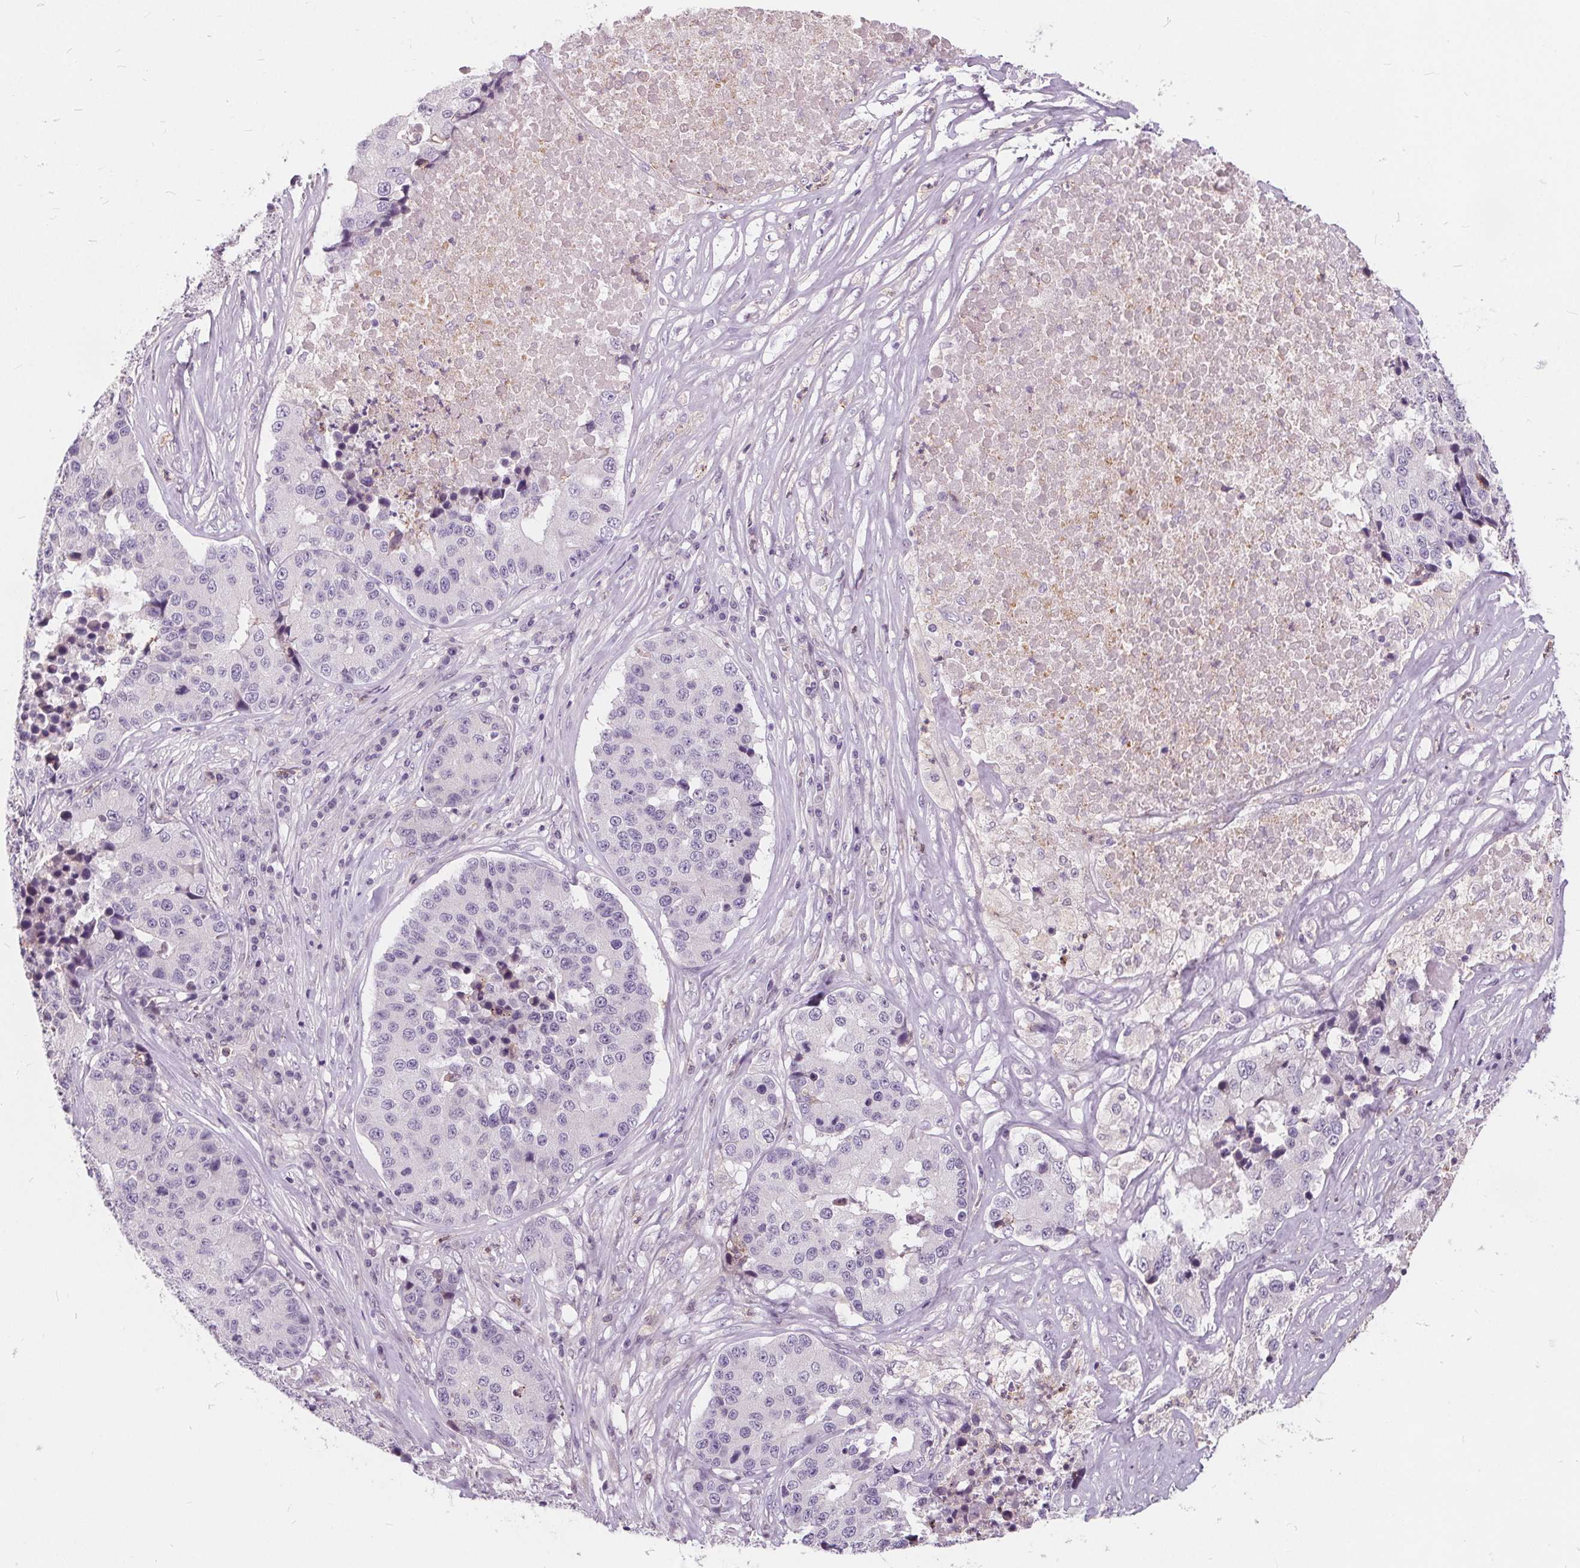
{"staining": {"intensity": "negative", "quantity": "none", "location": "none"}, "tissue": "stomach cancer", "cell_type": "Tumor cells", "image_type": "cancer", "snomed": [{"axis": "morphology", "description": "Adenocarcinoma, NOS"}, {"axis": "topography", "description": "Stomach"}], "caption": "IHC micrograph of human adenocarcinoma (stomach) stained for a protein (brown), which exhibits no staining in tumor cells.", "gene": "HAAO", "patient": {"sex": "male", "age": 71}}